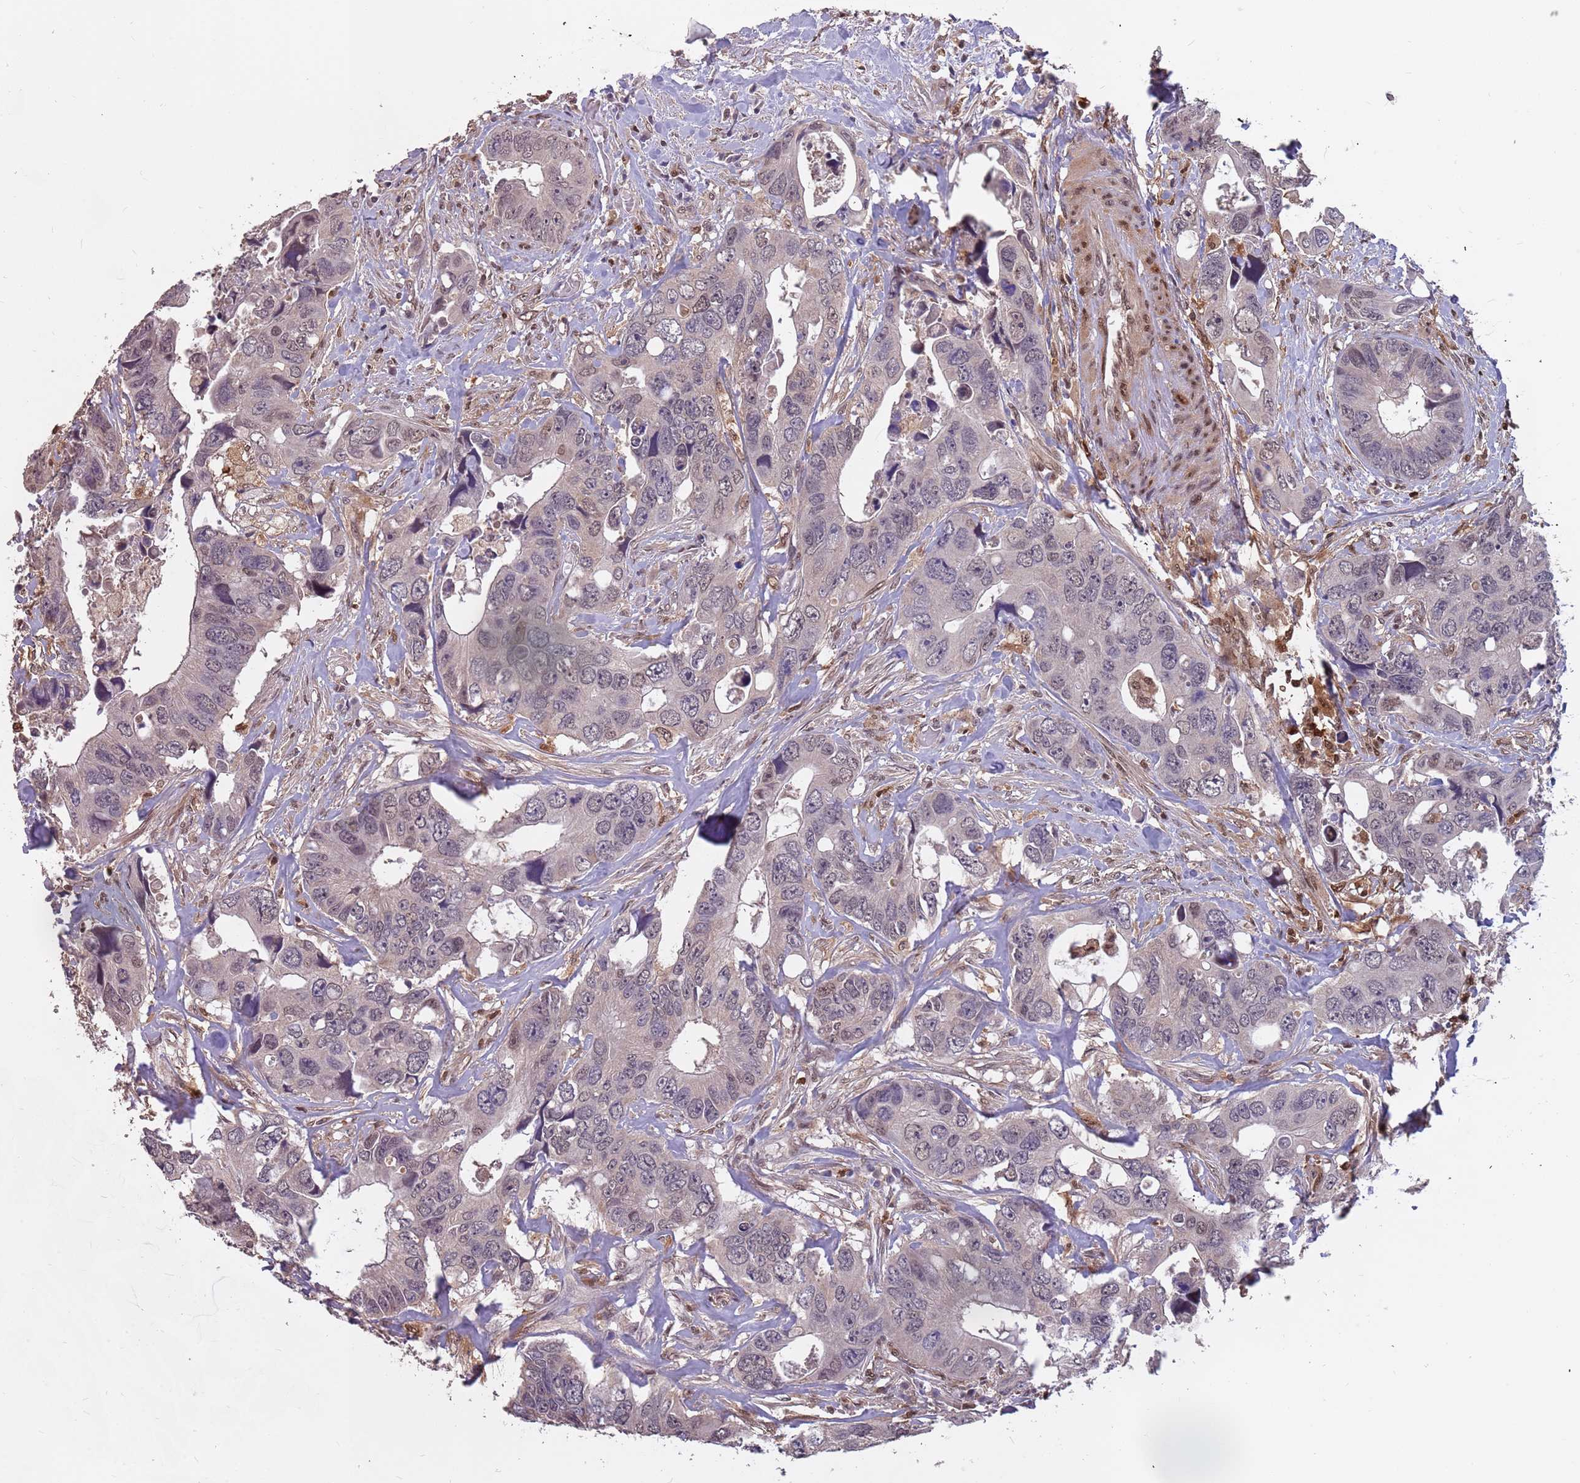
{"staining": {"intensity": "weak", "quantity": "25%-75%", "location": "nuclear"}, "tissue": "colorectal cancer", "cell_type": "Tumor cells", "image_type": "cancer", "snomed": [{"axis": "morphology", "description": "Adenocarcinoma, NOS"}, {"axis": "topography", "description": "Rectum"}], "caption": "Immunohistochemical staining of human colorectal cancer (adenocarcinoma) reveals weak nuclear protein expression in approximately 25%-75% of tumor cells.", "gene": "GBP2", "patient": {"sex": "male", "age": 57}}